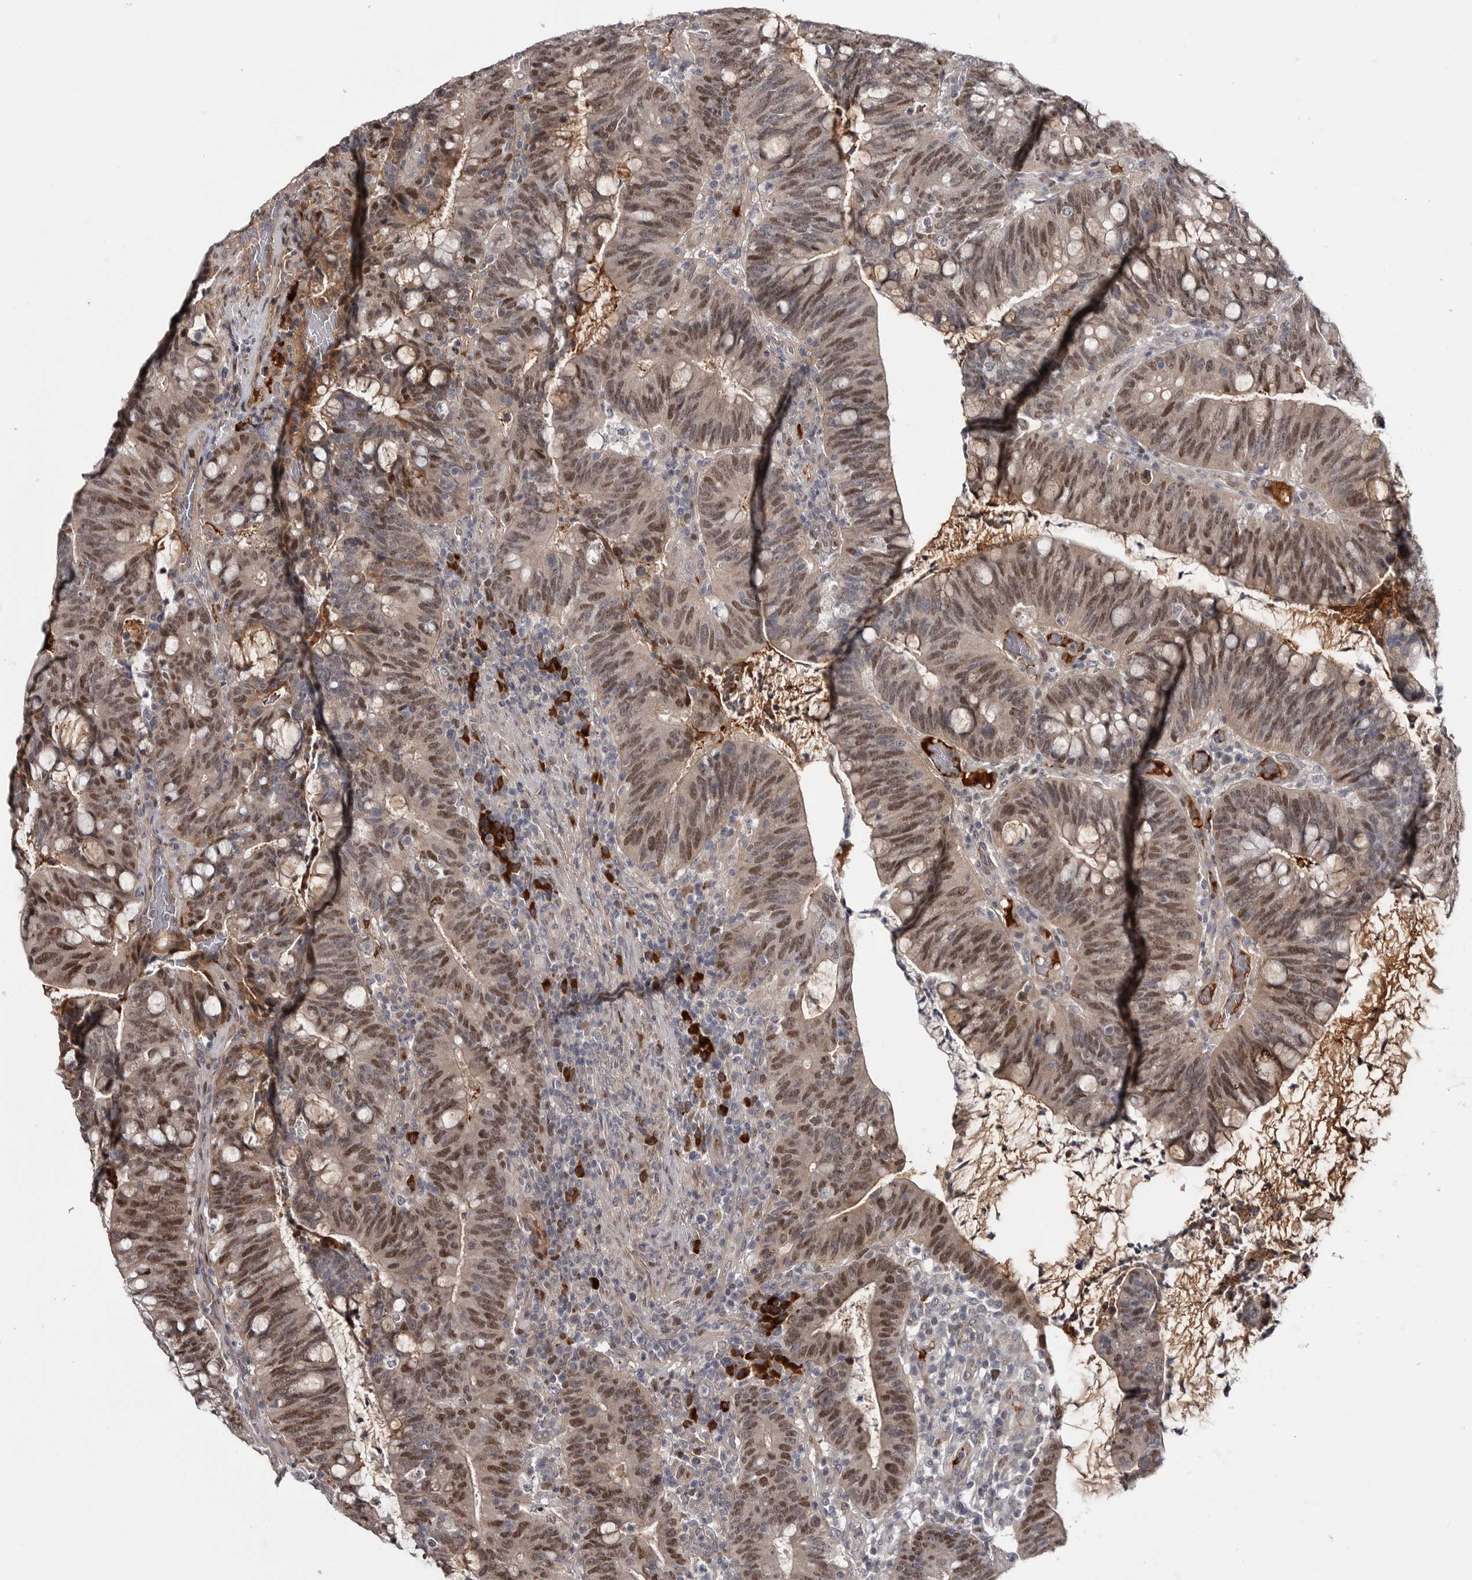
{"staining": {"intensity": "moderate", "quantity": ">75%", "location": "nuclear"}, "tissue": "colorectal cancer", "cell_type": "Tumor cells", "image_type": "cancer", "snomed": [{"axis": "morphology", "description": "Adenocarcinoma, NOS"}, {"axis": "topography", "description": "Colon"}], "caption": "There is medium levels of moderate nuclear staining in tumor cells of adenocarcinoma (colorectal), as demonstrated by immunohistochemical staining (brown color).", "gene": "ZNF277", "patient": {"sex": "female", "age": 66}}